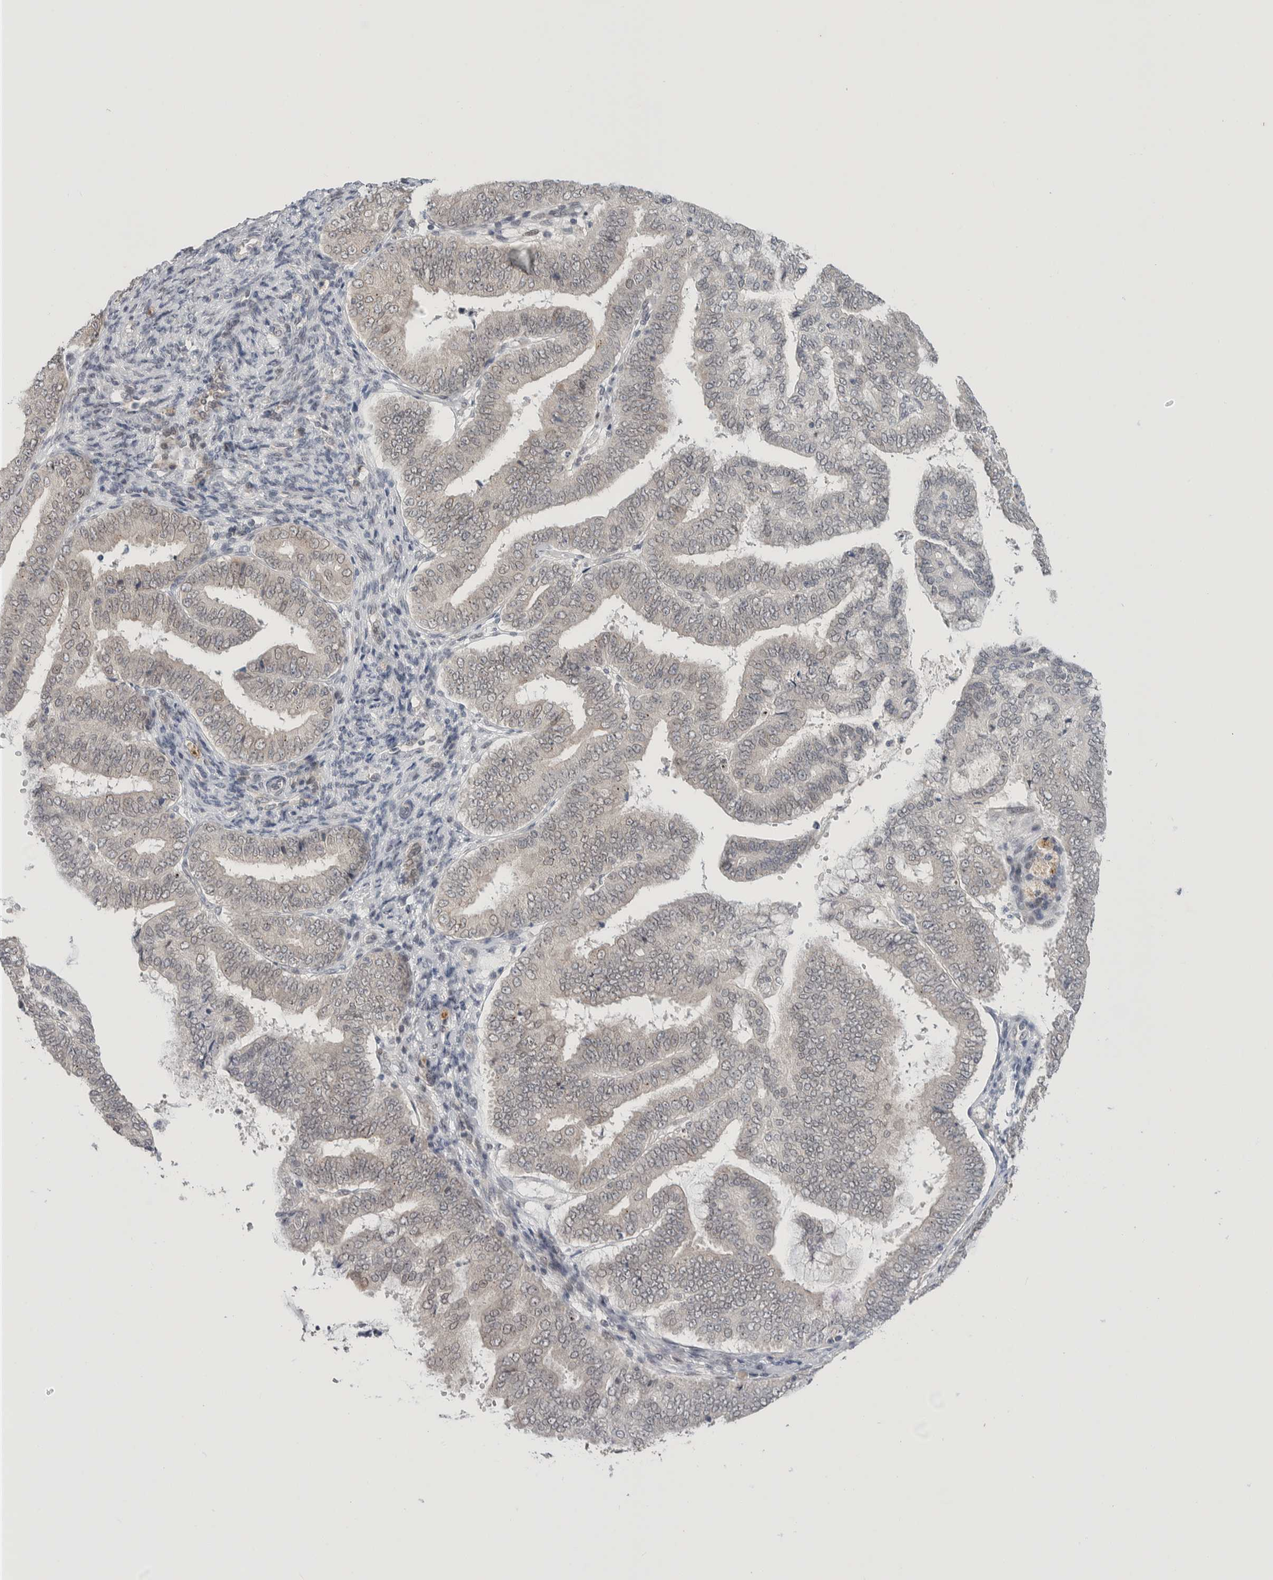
{"staining": {"intensity": "negative", "quantity": "none", "location": "none"}, "tissue": "endometrial cancer", "cell_type": "Tumor cells", "image_type": "cancer", "snomed": [{"axis": "morphology", "description": "Adenocarcinoma, NOS"}, {"axis": "topography", "description": "Endometrium"}], "caption": "IHC photomicrograph of human endometrial adenocarcinoma stained for a protein (brown), which exhibits no positivity in tumor cells.", "gene": "CRAT", "patient": {"sex": "female", "age": 63}}